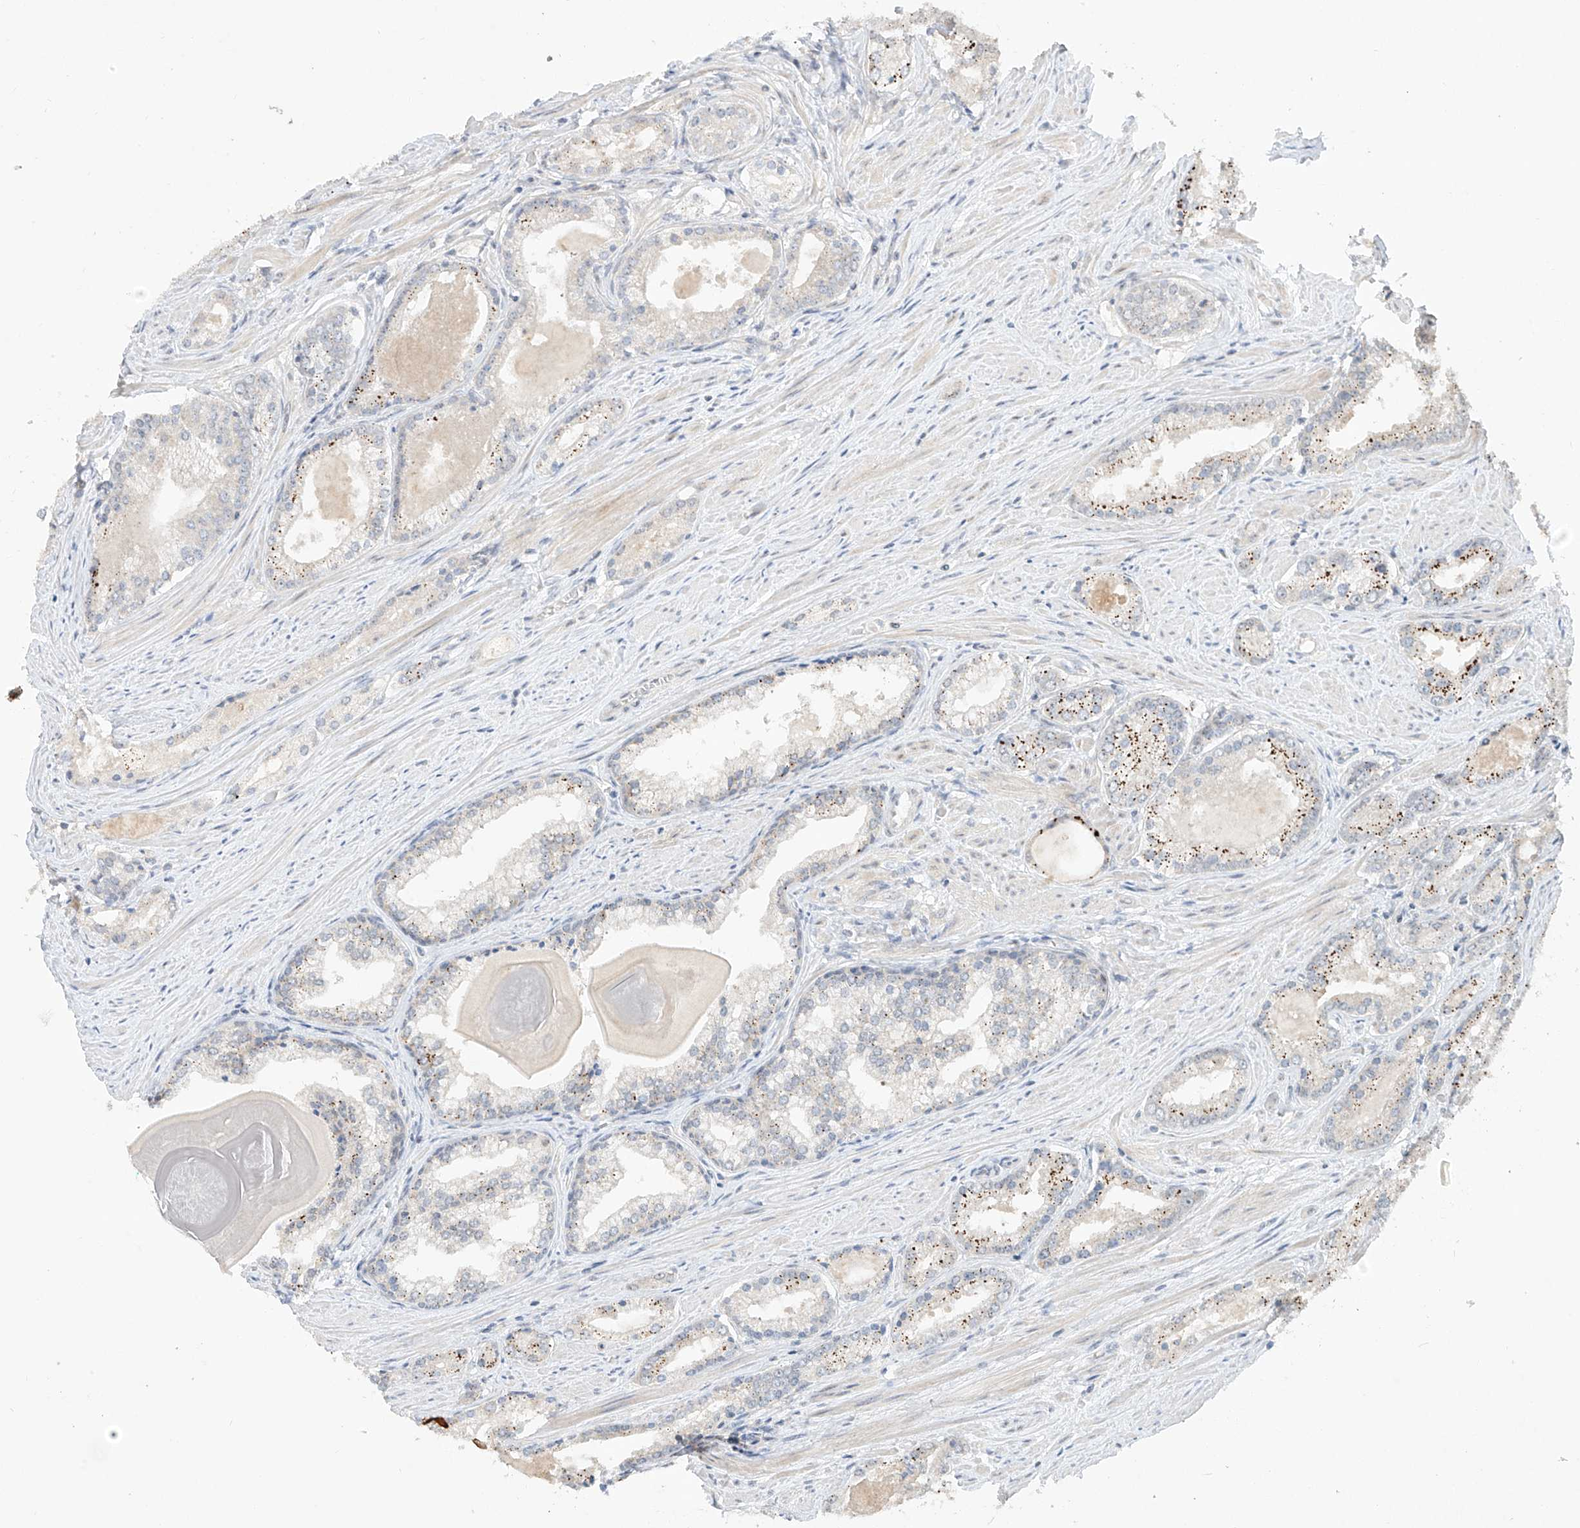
{"staining": {"intensity": "weak", "quantity": "<25%", "location": "cytoplasmic/membranous"}, "tissue": "prostate cancer", "cell_type": "Tumor cells", "image_type": "cancer", "snomed": [{"axis": "morphology", "description": "Adenocarcinoma, Low grade"}, {"axis": "topography", "description": "Prostate"}], "caption": "Low-grade adenocarcinoma (prostate) stained for a protein using immunohistochemistry (IHC) demonstrates no staining tumor cells.", "gene": "TASP1", "patient": {"sex": "male", "age": 54}}